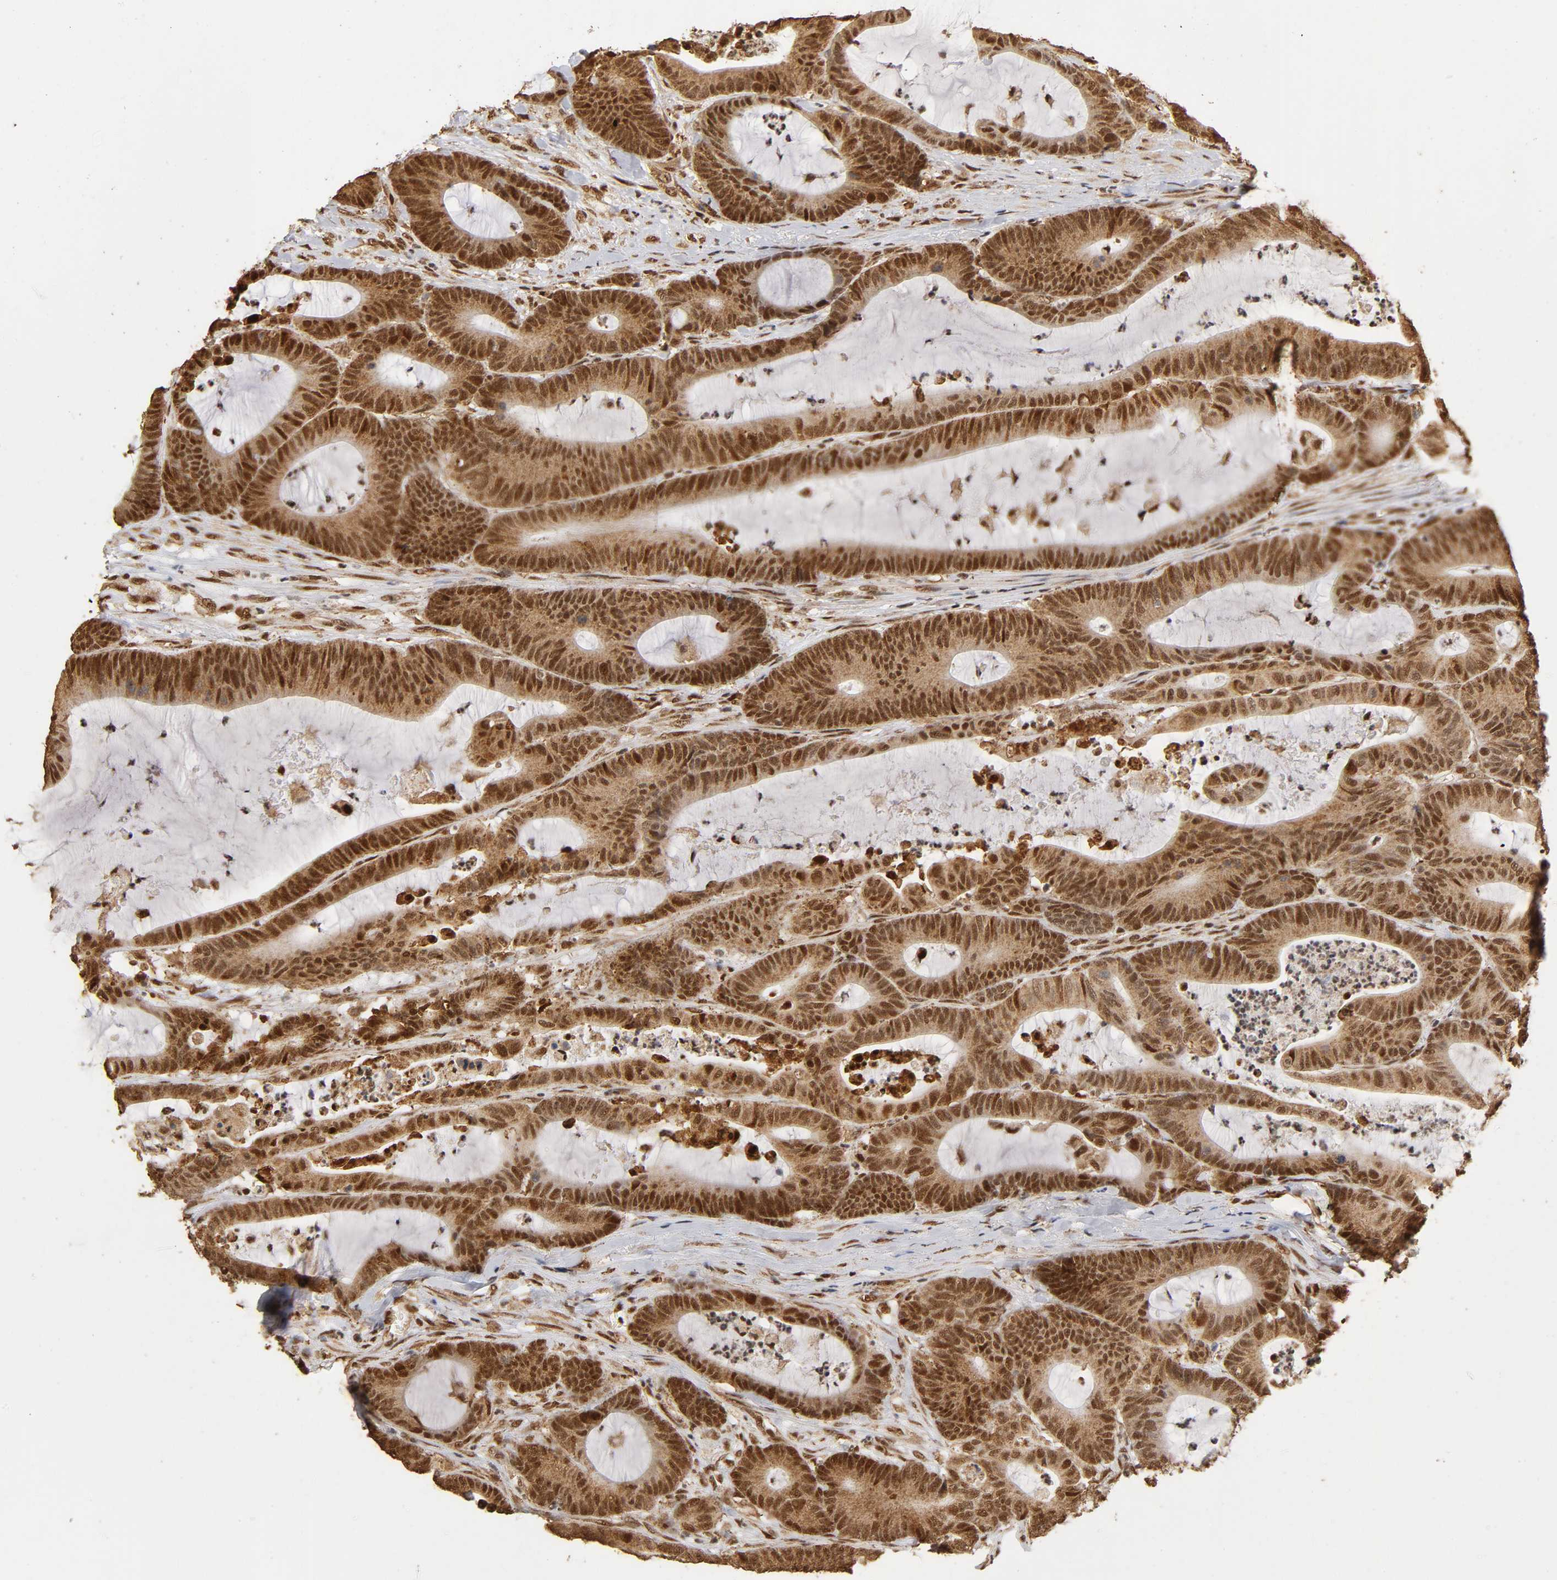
{"staining": {"intensity": "strong", "quantity": ">75%", "location": "cytoplasmic/membranous,nuclear"}, "tissue": "colorectal cancer", "cell_type": "Tumor cells", "image_type": "cancer", "snomed": [{"axis": "morphology", "description": "Adenocarcinoma, NOS"}, {"axis": "topography", "description": "Colon"}], "caption": "Colorectal cancer (adenocarcinoma) stained for a protein shows strong cytoplasmic/membranous and nuclear positivity in tumor cells. (IHC, brightfield microscopy, high magnification).", "gene": "RNF122", "patient": {"sex": "female", "age": 84}}